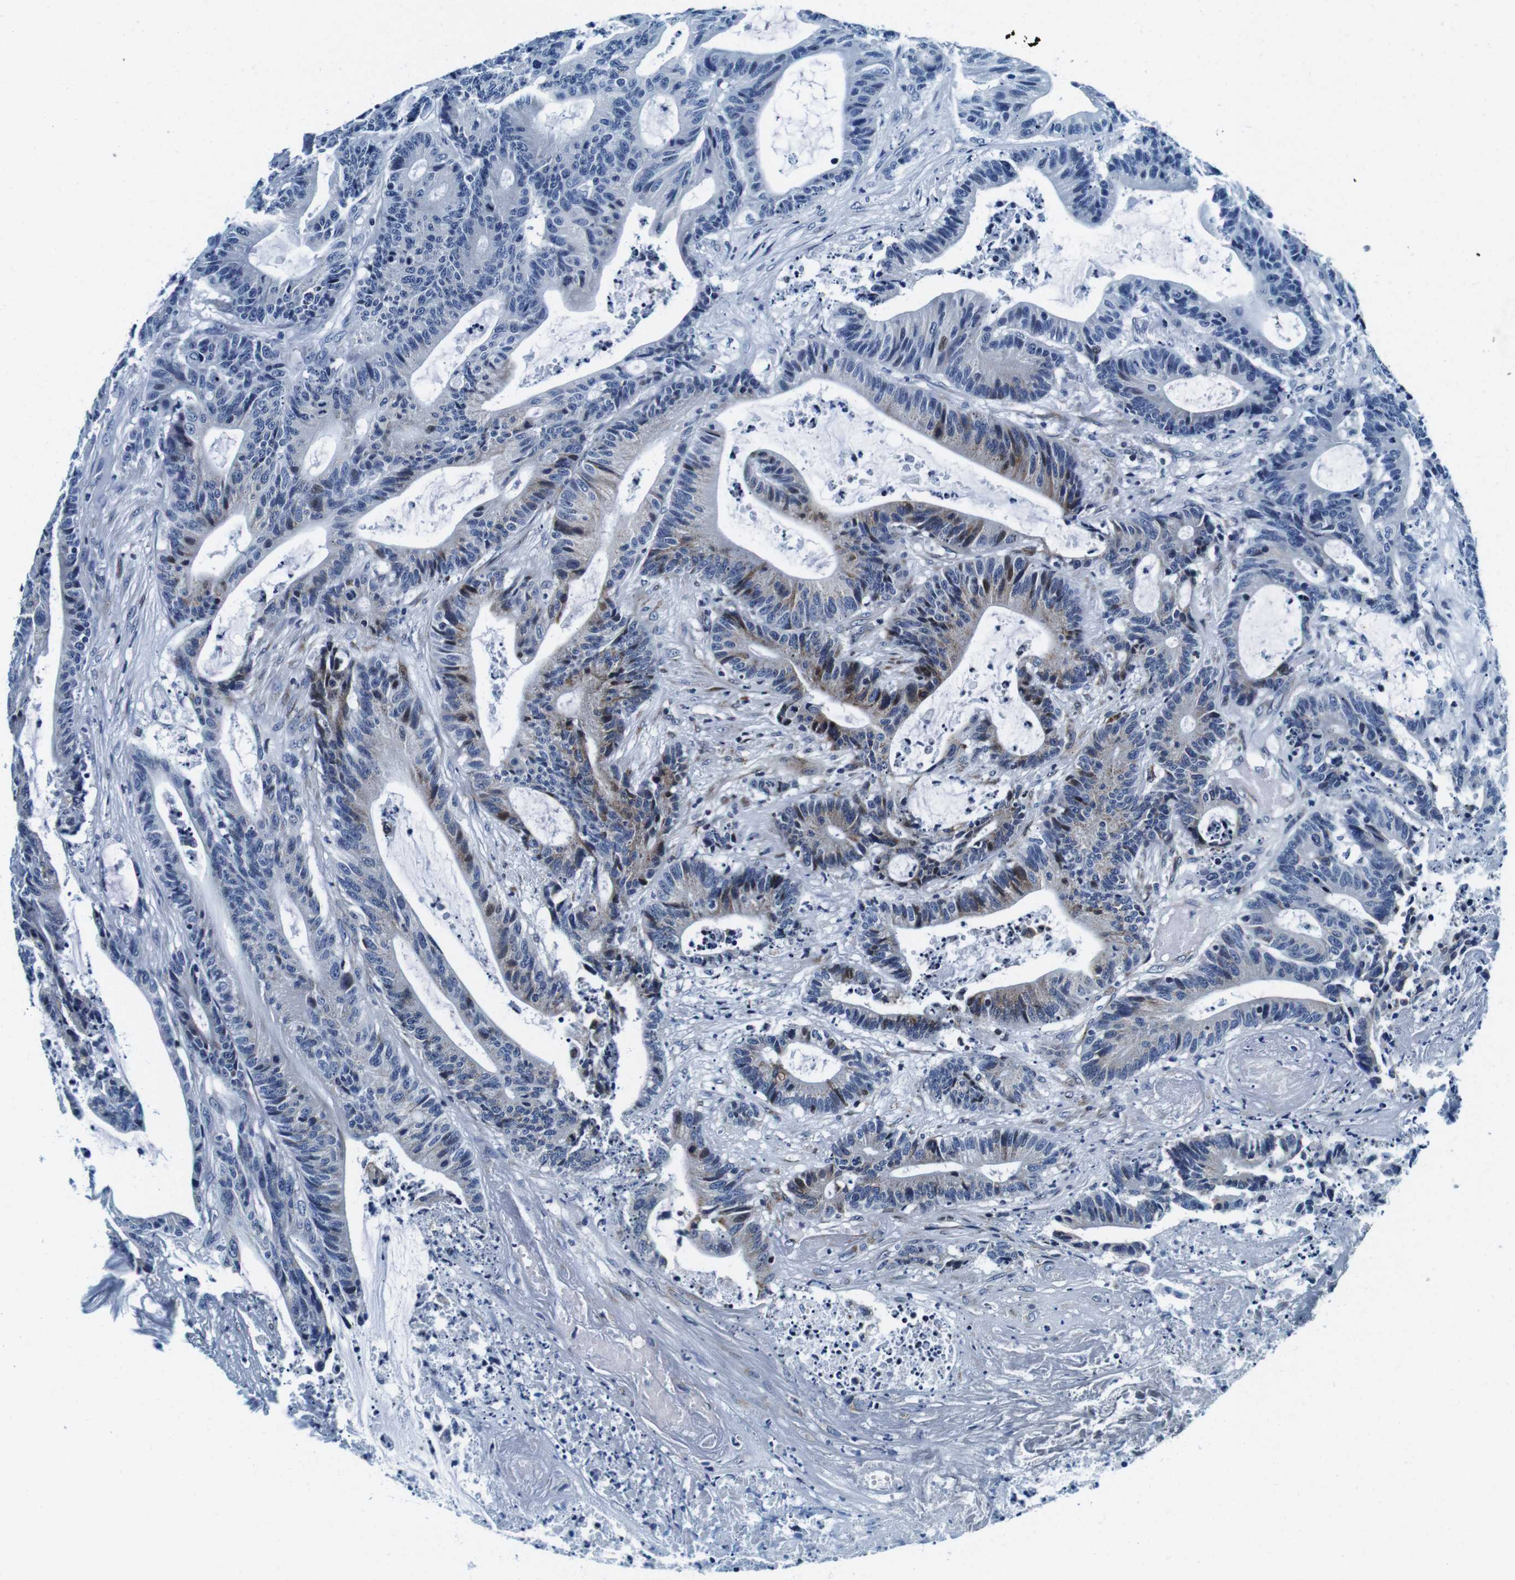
{"staining": {"intensity": "moderate", "quantity": "<25%", "location": "cytoplasmic/membranous,nuclear"}, "tissue": "colorectal cancer", "cell_type": "Tumor cells", "image_type": "cancer", "snomed": [{"axis": "morphology", "description": "Adenocarcinoma, NOS"}, {"axis": "topography", "description": "Colon"}], "caption": "Colorectal adenocarcinoma tissue shows moderate cytoplasmic/membranous and nuclear expression in about <25% of tumor cells, visualized by immunohistochemistry.", "gene": "FAR2", "patient": {"sex": "female", "age": 84}}